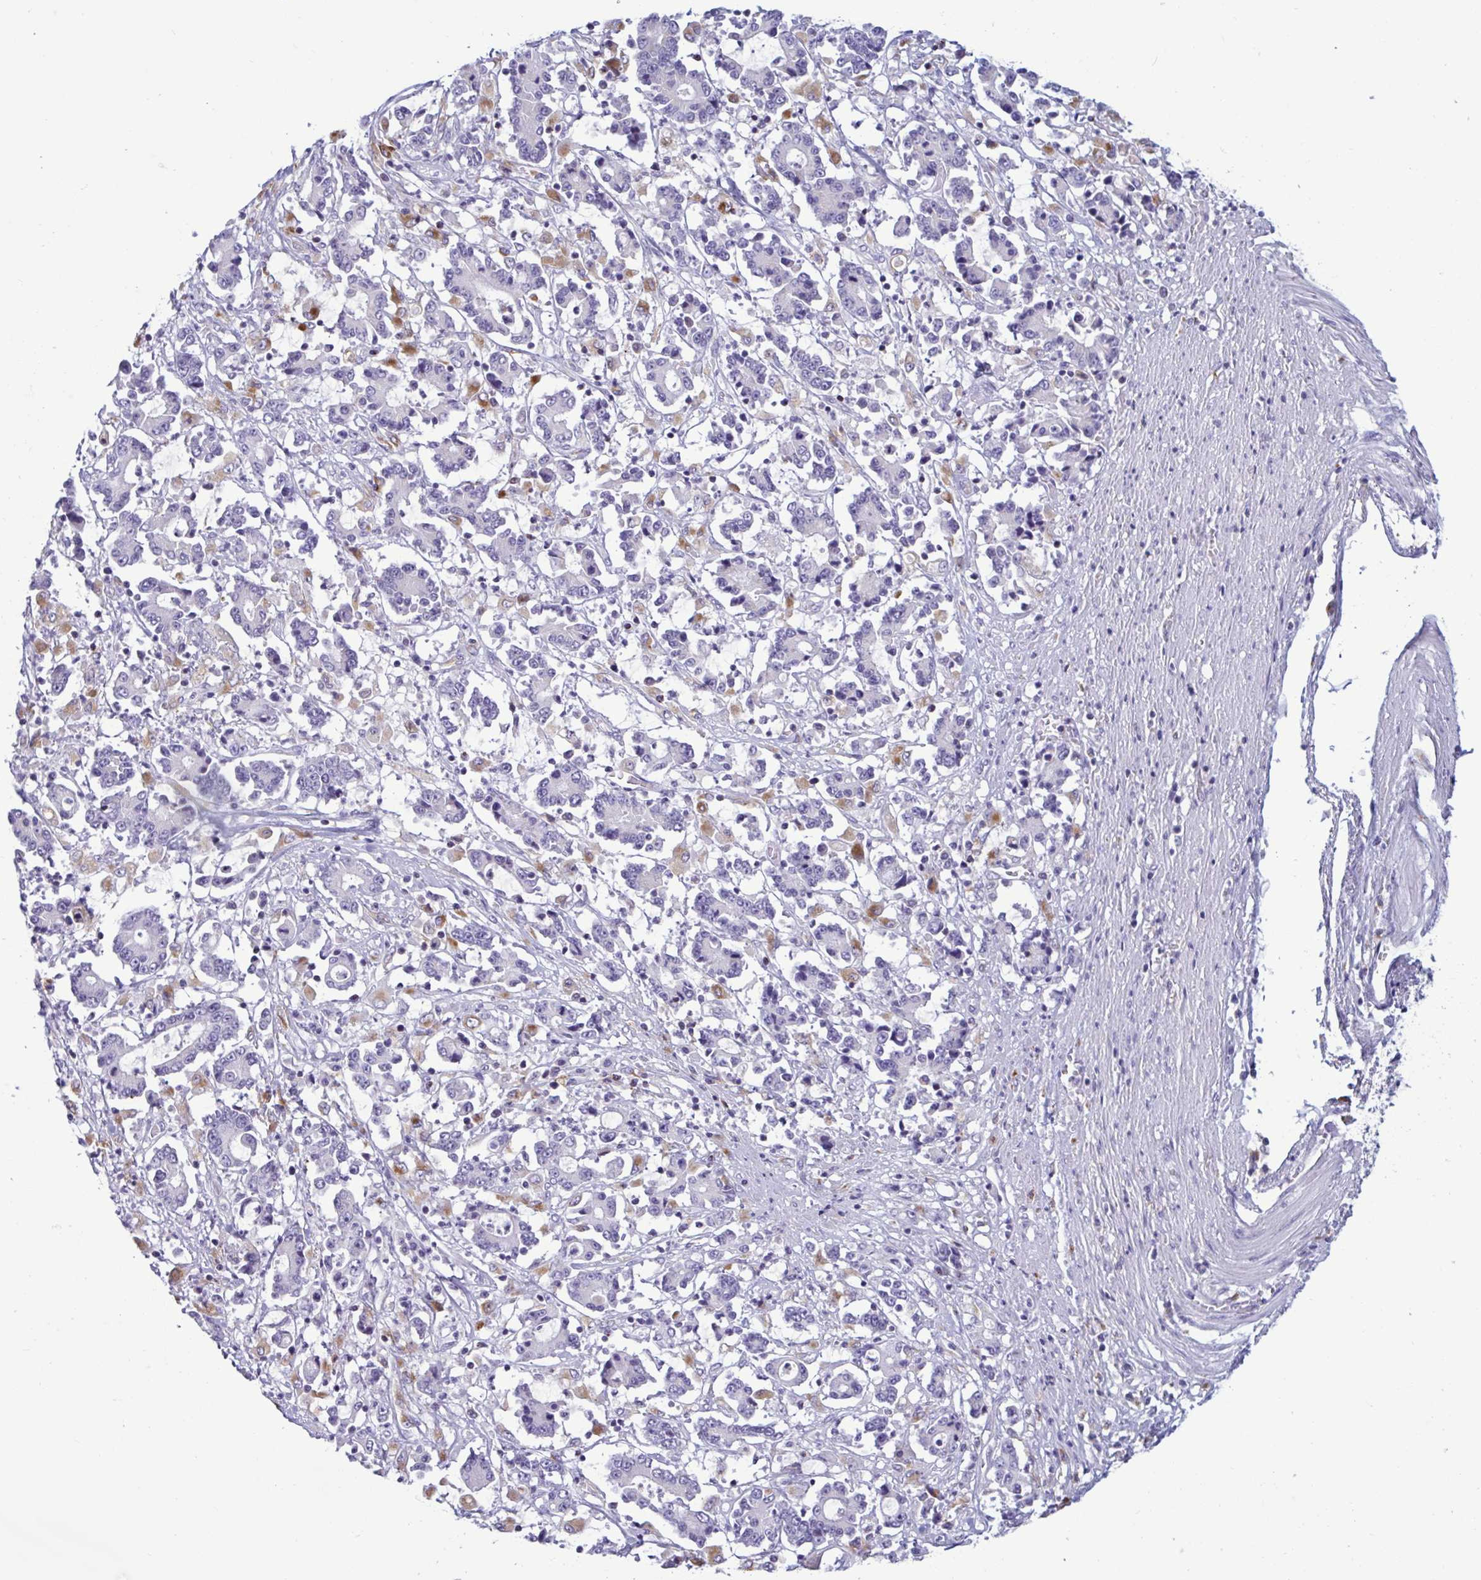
{"staining": {"intensity": "negative", "quantity": "none", "location": "none"}, "tissue": "stomach cancer", "cell_type": "Tumor cells", "image_type": "cancer", "snomed": [{"axis": "morphology", "description": "Adenocarcinoma, NOS"}, {"axis": "topography", "description": "Stomach, upper"}], "caption": "Stomach adenocarcinoma stained for a protein using immunohistochemistry (IHC) reveals no positivity tumor cells.", "gene": "XCL1", "patient": {"sex": "male", "age": 68}}